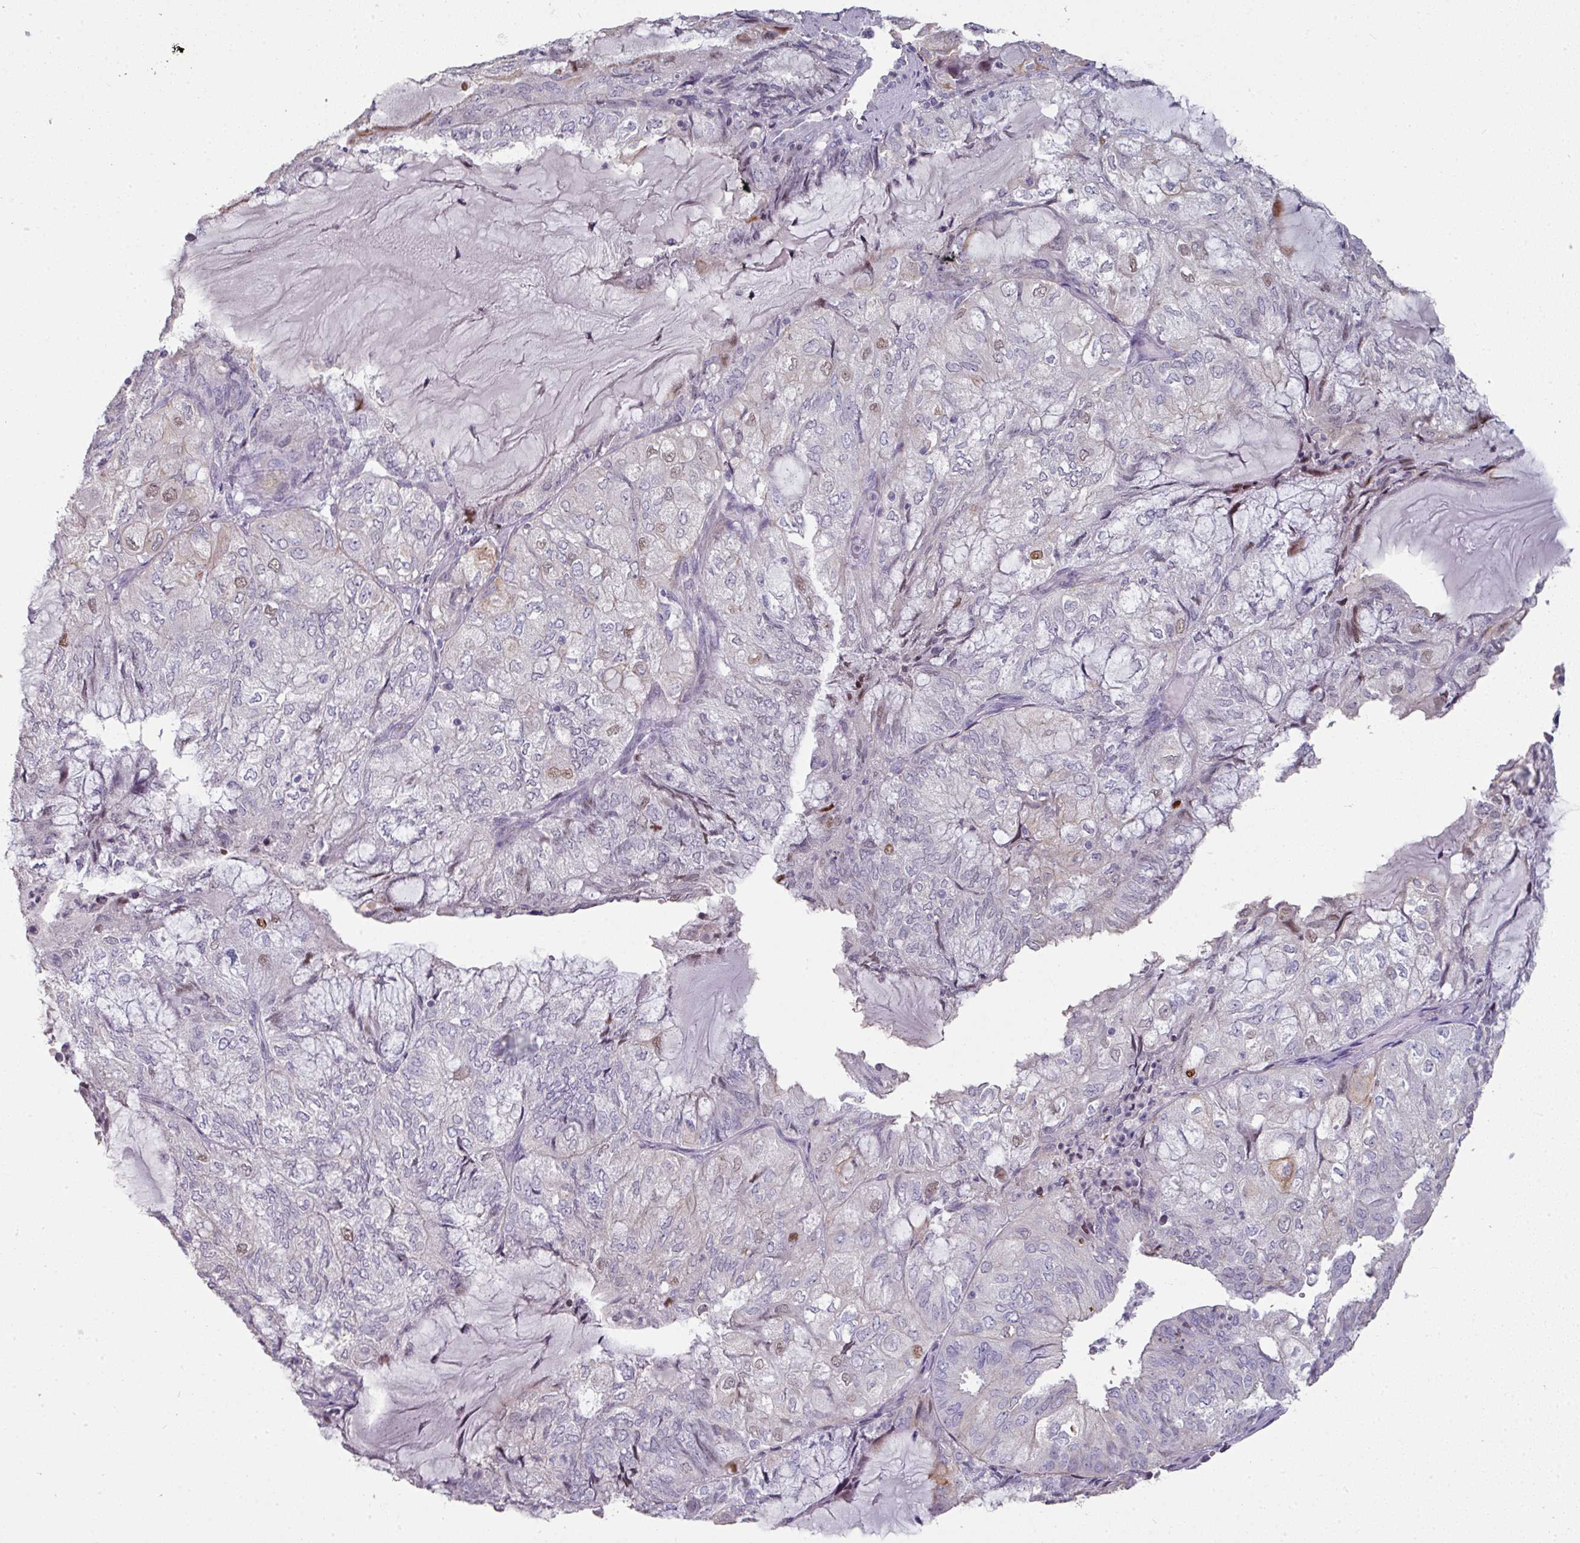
{"staining": {"intensity": "moderate", "quantity": "<25%", "location": "nuclear"}, "tissue": "endometrial cancer", "cell_type": "Tumor cells", "image_type": "cancer", "snomed": [{"axis": "morphology", "description": "Adenocarcinoma, NOS"}, {"axis": "topography", "description": "Endometrium"}], "caption": "This is a micrograph of IHC staining of endometrial adenocarcinoma, which shows moderate staining in the nuclear of tumor cells.", "gene": "GTF2H3", "patient": {"sex": "female", "age": 81}}